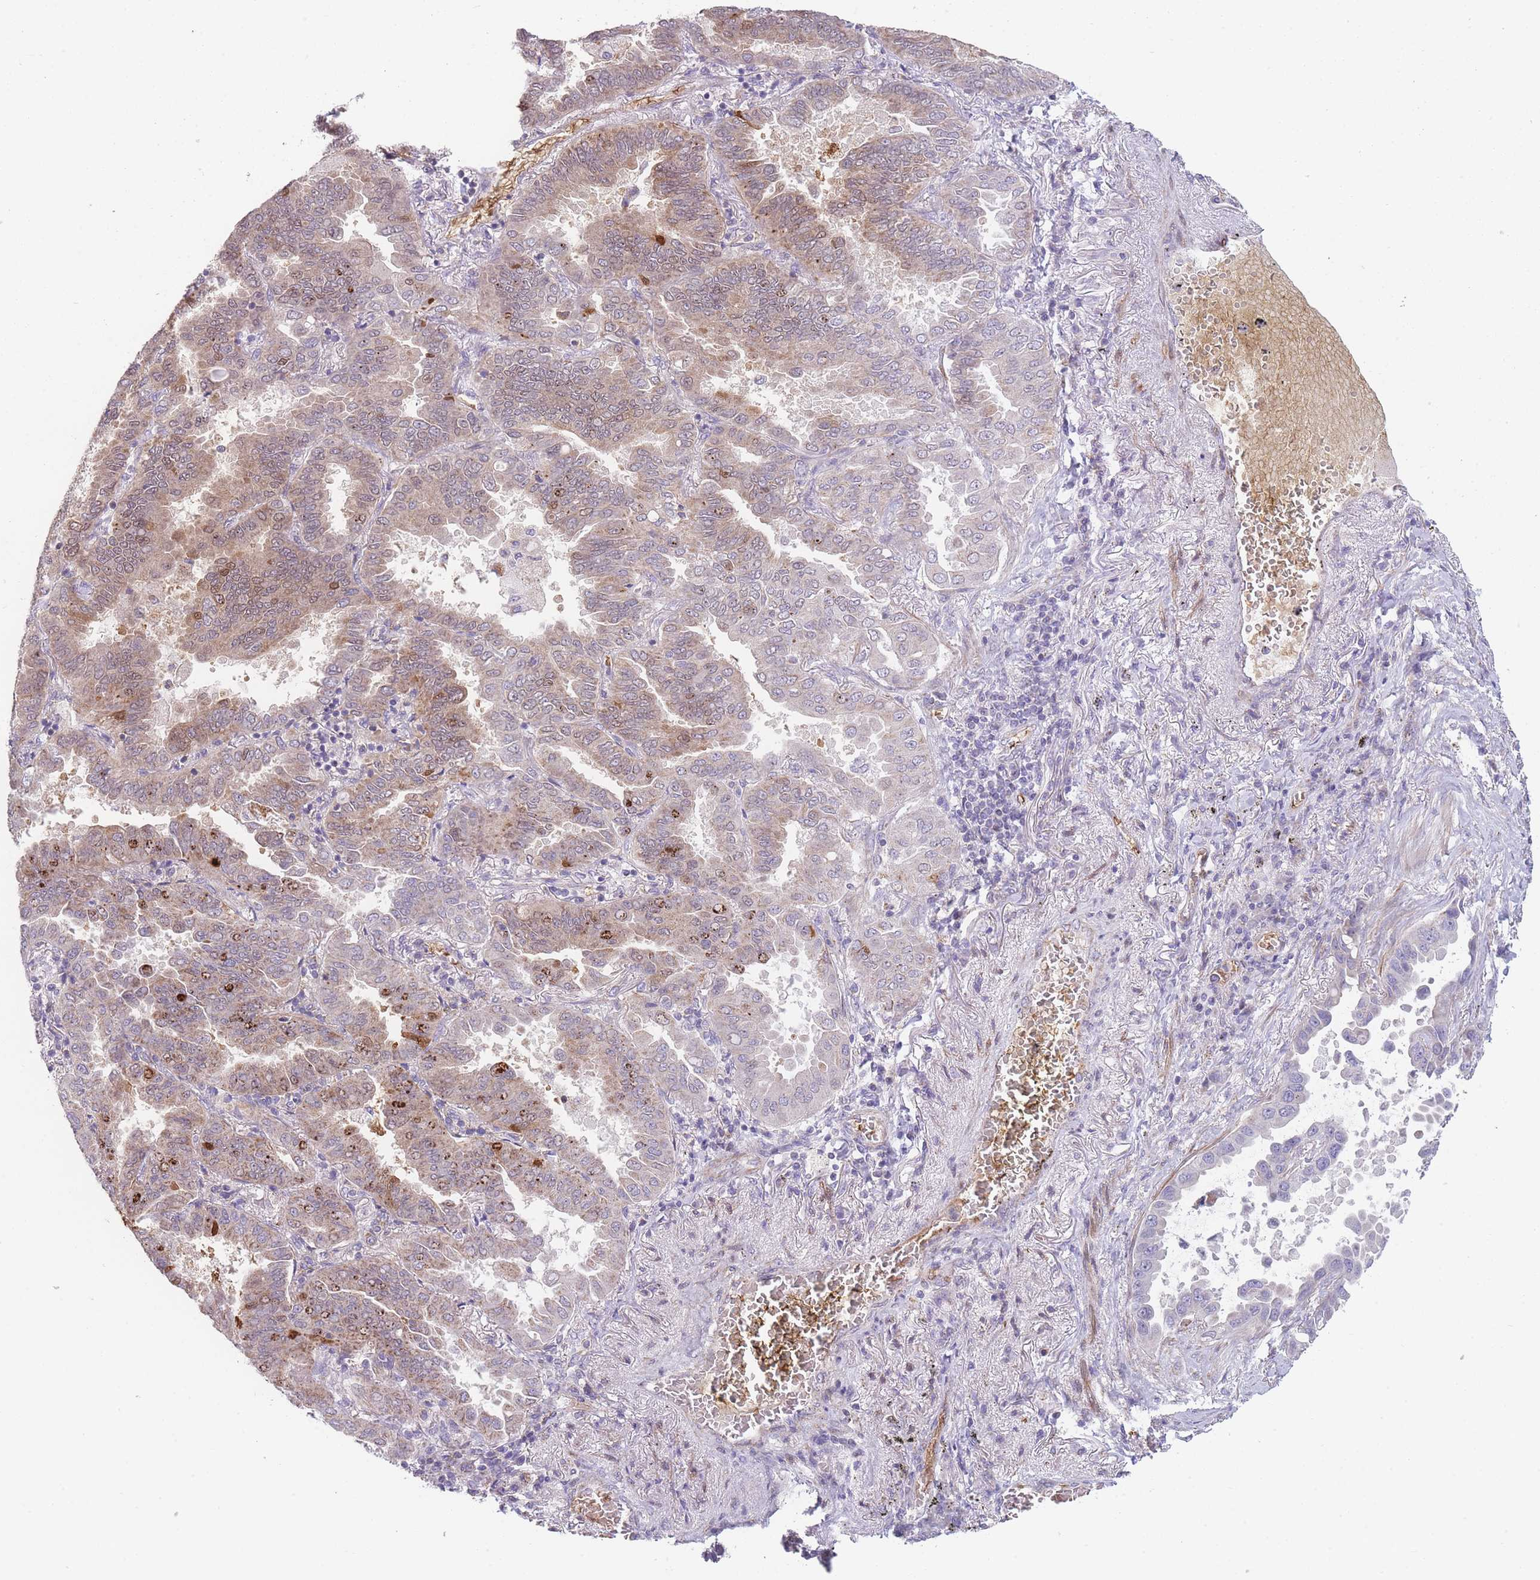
{"staining": {"intensity": "moderate", "quantity": "<25%", "location": "cytoplasmic/membranous,nuclear"}, "tissue": "lung cancer", "cell_type": "Tumor cells", "image_type": "cancer", "snomed": [{"axis": "morphology", "description": "Adenocarcinoma, NOS"}, {"axis": "topography", "description": "Lung"}], "caption": "A histopathology image showing moderate cytoplasmic/membranous and nuclear staining in about <25% of tumor cells in lung cancer, as visualized by brown immunohistochemical staining.", "gene": "SMPD4", "patient": {"sex": "male", "age": 64}}